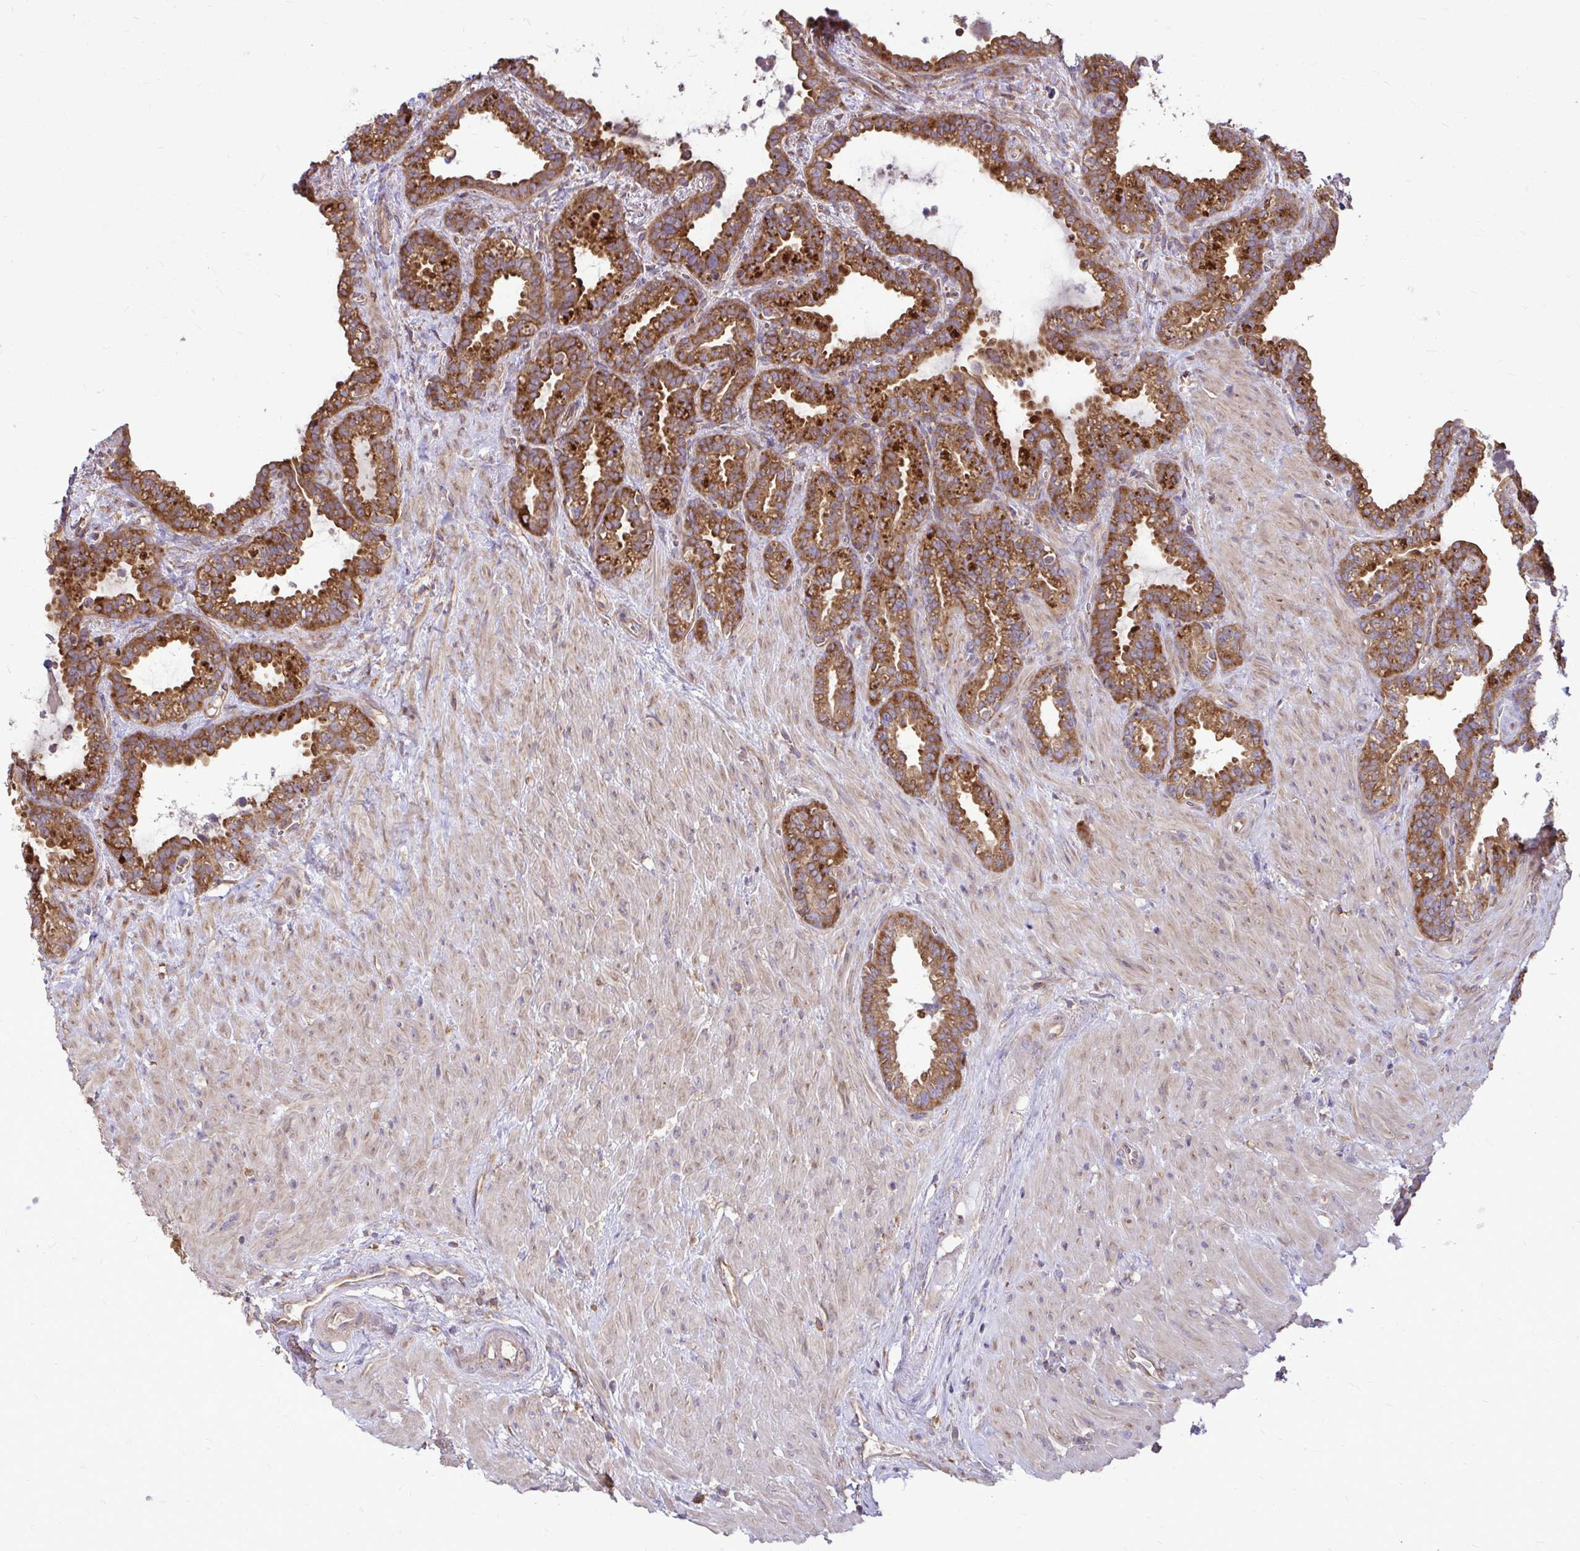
{"staining": {"intensity": "moderate", "quantity": "25%-75%", "location": "cytoplasmic/membranous"}, "tissue": "seminal vesicle", "cell_type": "Glandular cells", "image_type": "normal", "snomed": [{"axis": "morphology", "description": "Normal tissue, NOS"}, {"axis": "topography", "description": "Seminal veicle"}], "caption": "This is a micrograph of IHC staining of unremarkable seminal vesicle, which shows moderate staining in the cytoplasmic/membranous of glandular cells.", "gene": "FMR1", "patient": {"sex": "male", "age": 76}}